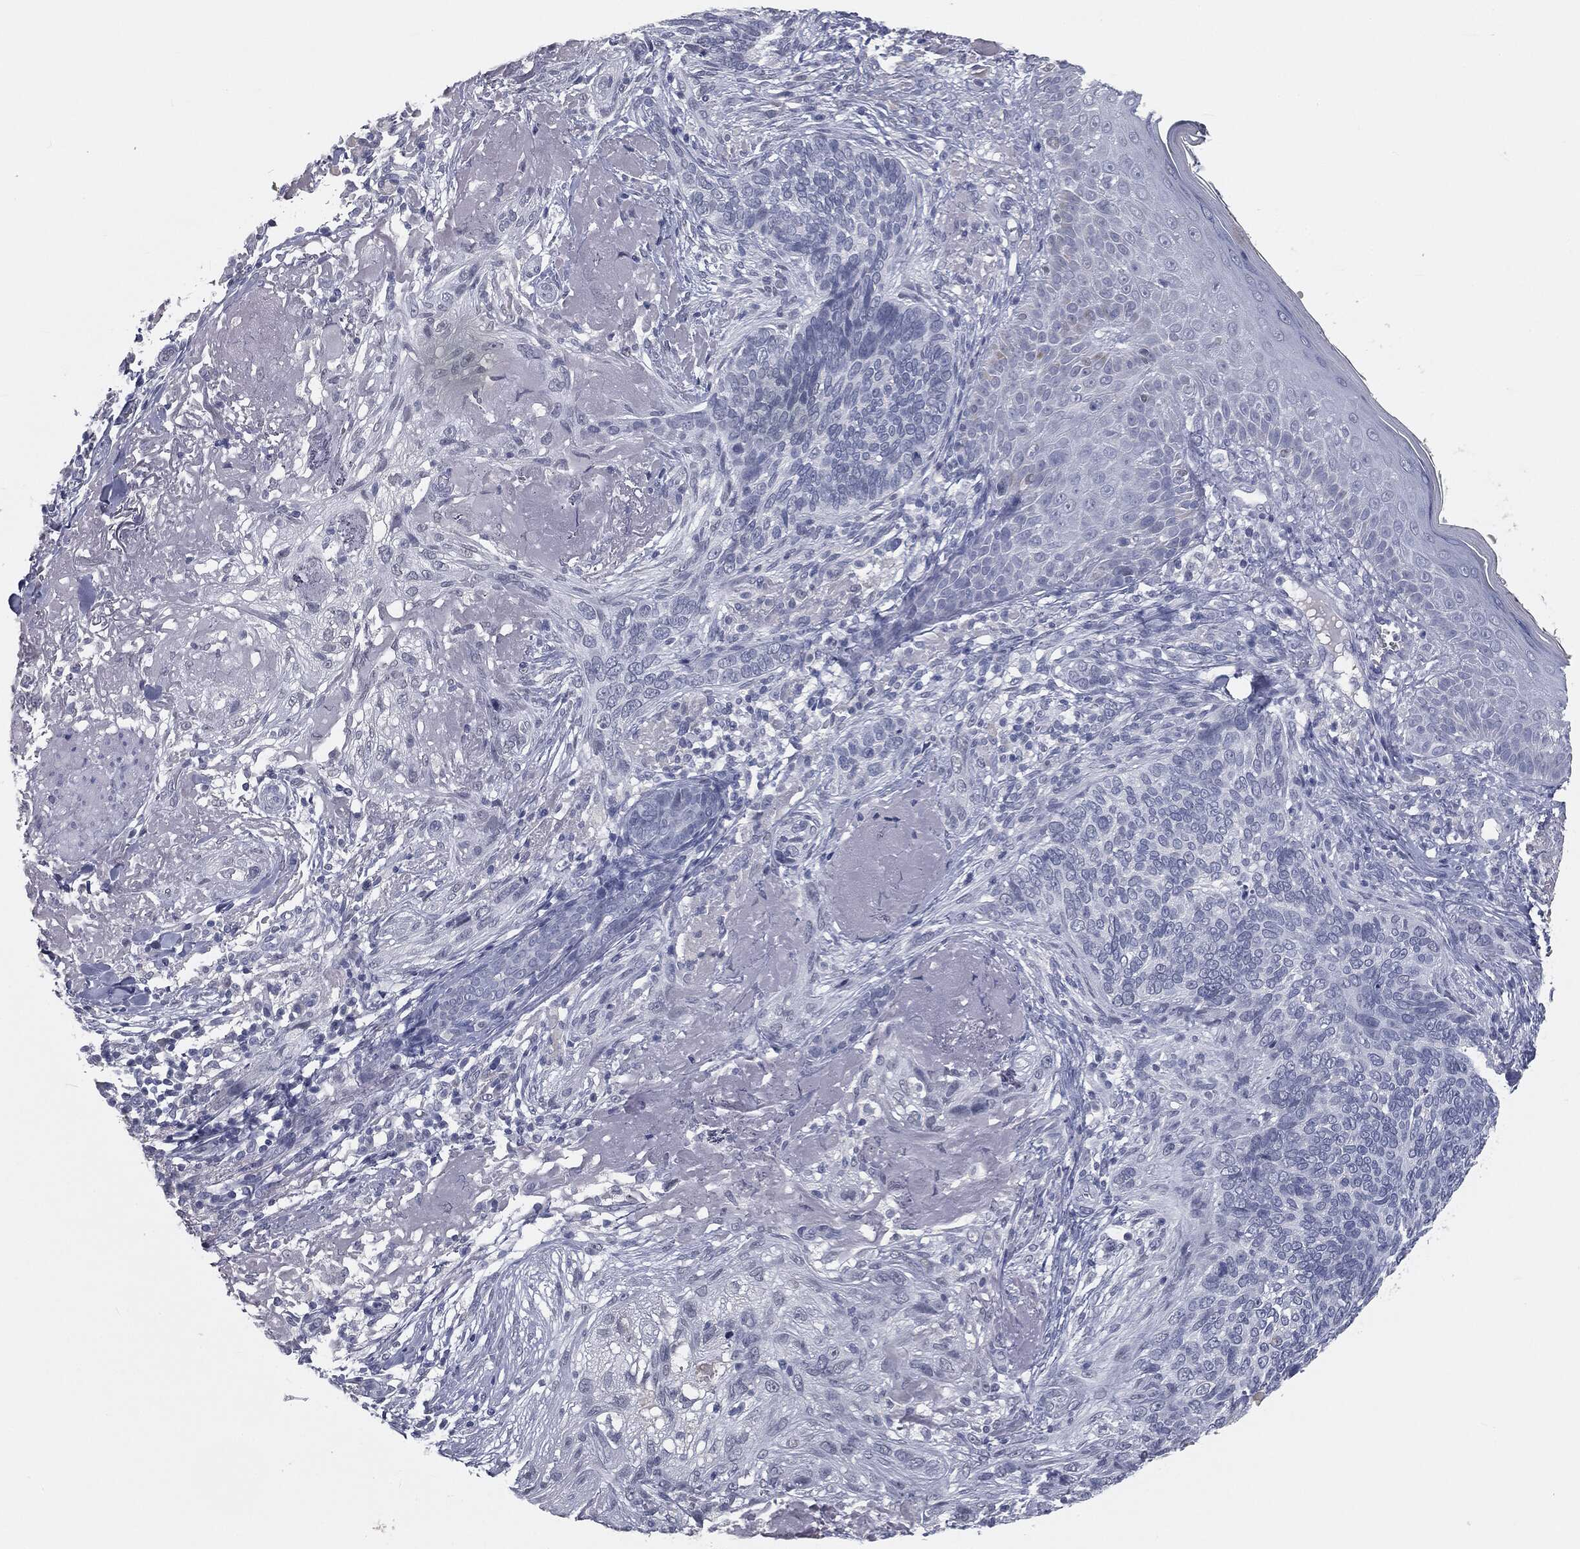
{"staining": {"intensity": "negative", "quantity": "none", "location": "none"}, "tissue": "skin cancer", "cell_type": "Tumor cells", "image_type": "cancer", "snomed": [{"axis": "morphology", "description": "Basal cell carcinoma"}, {"axis": "topography", "description": "Skin"}], "caption": "DAB immunohistochemical staining of human skin basal cell carcinoma reveals no significant staining in tumor cells. (DAB (3,3'-diaminobenzidine) immunohistochemistry (IHC) visualized using brightfield microscopy, high magnification).", "gene": "PRAME", "patient": {"sex": "male", "age": 91}}